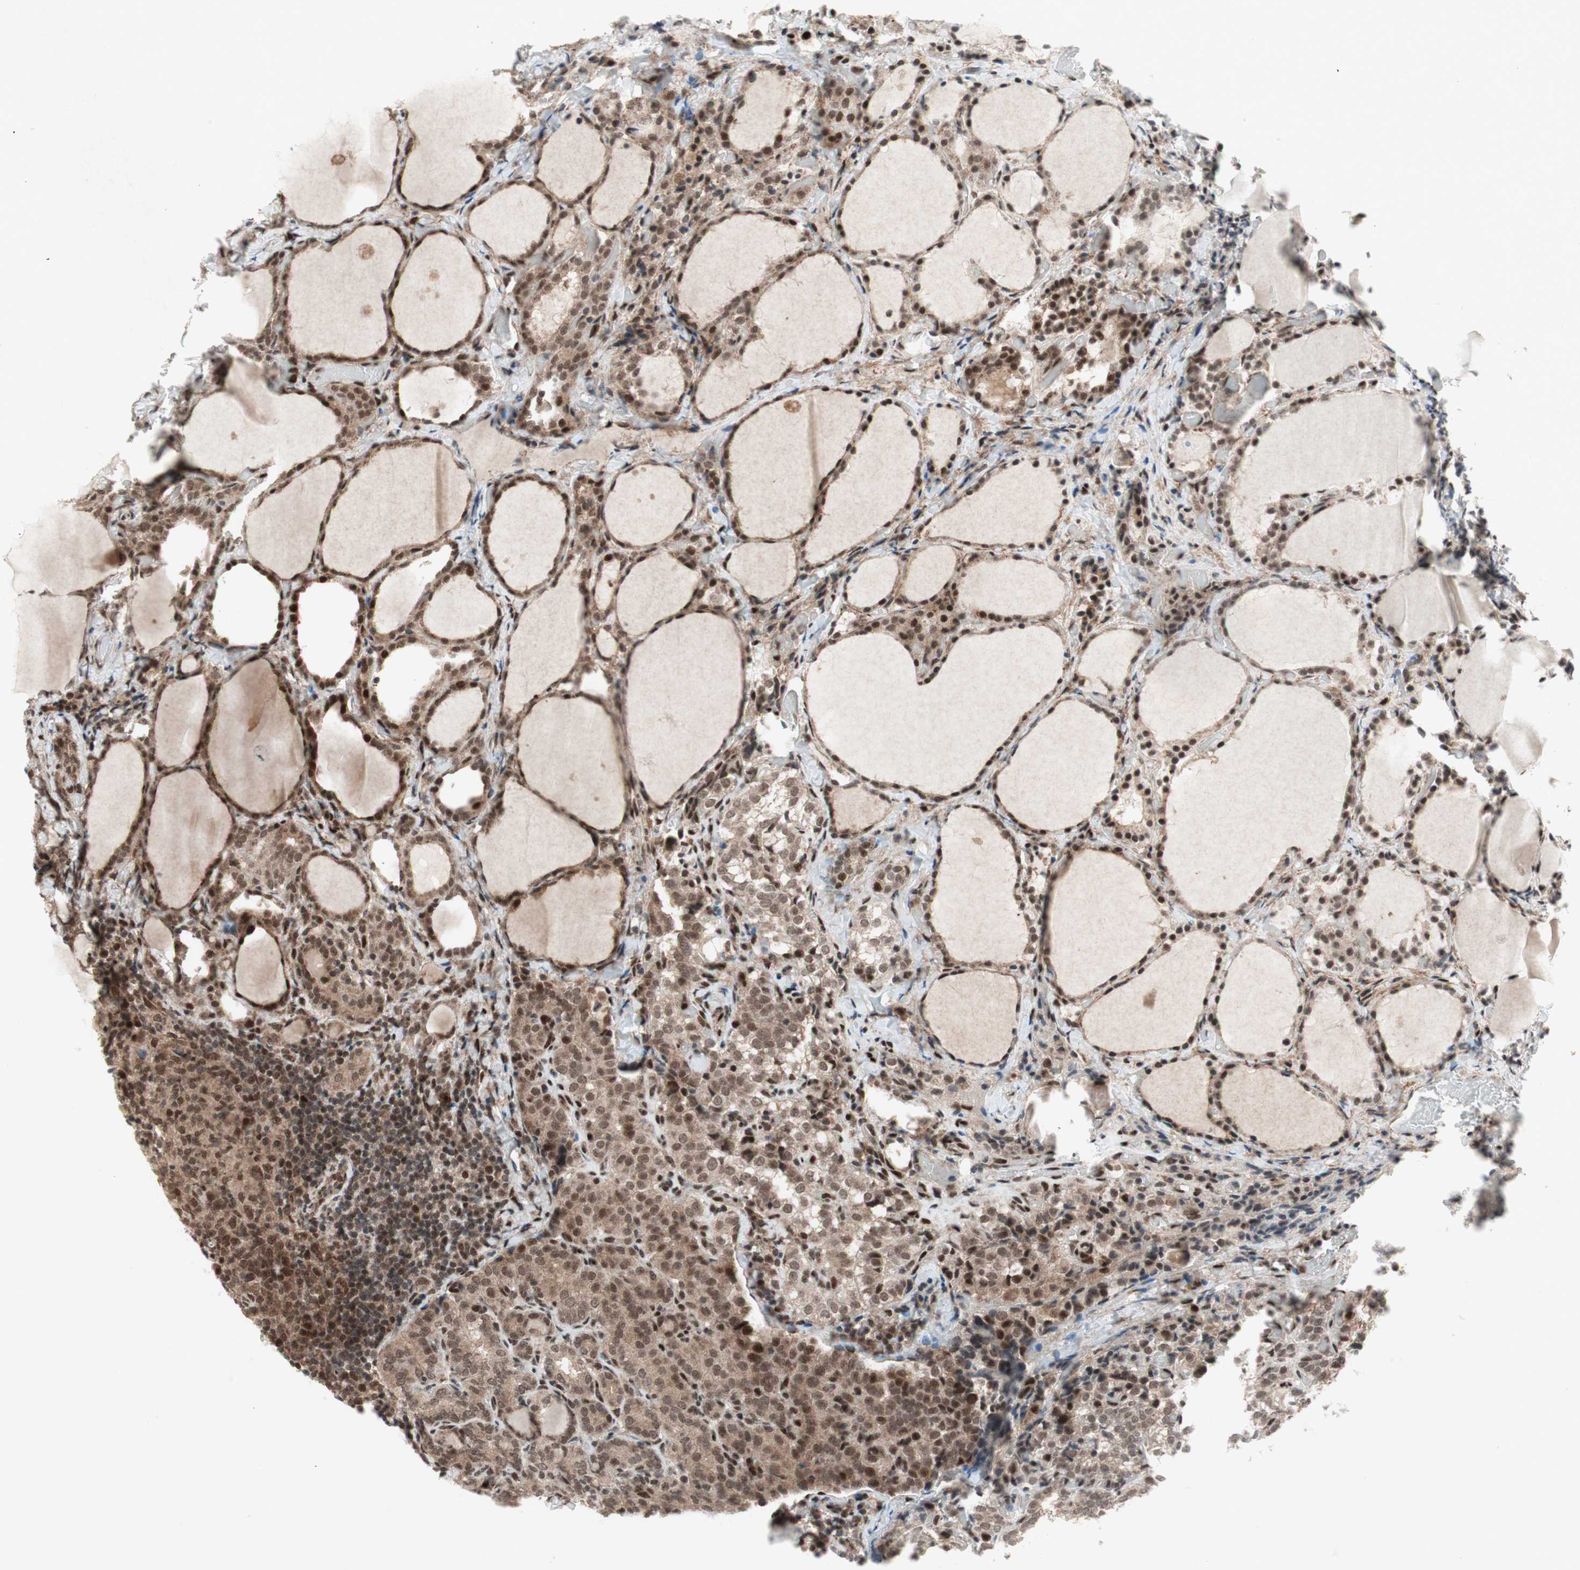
{"staining": {"intensity": "moderate", "quantity": ">75%", "location": "cytoplasmic/membranous,nuclear"}, "tissue": "thyroid cancer", "cell_type": "Tumor cells", "image_type": "cancer", "snomed": [{"axis": "morphology", "description": "Normal tissue, NOS"}, {"axis": "morphology", "description": "Papillary adenocarcinoma, NOS"}, {"axis": "topography", "description": "Thyroid gland"}], "caption": "The image reveals staining of papillary adenocarcinoma (thyroid), revealing moderate cytoplasmic/membranous and nuclear protein expression (brown color) within tumor cells.", "gene": "TCF12", "patient": {"sex": "female", "age": 30}}